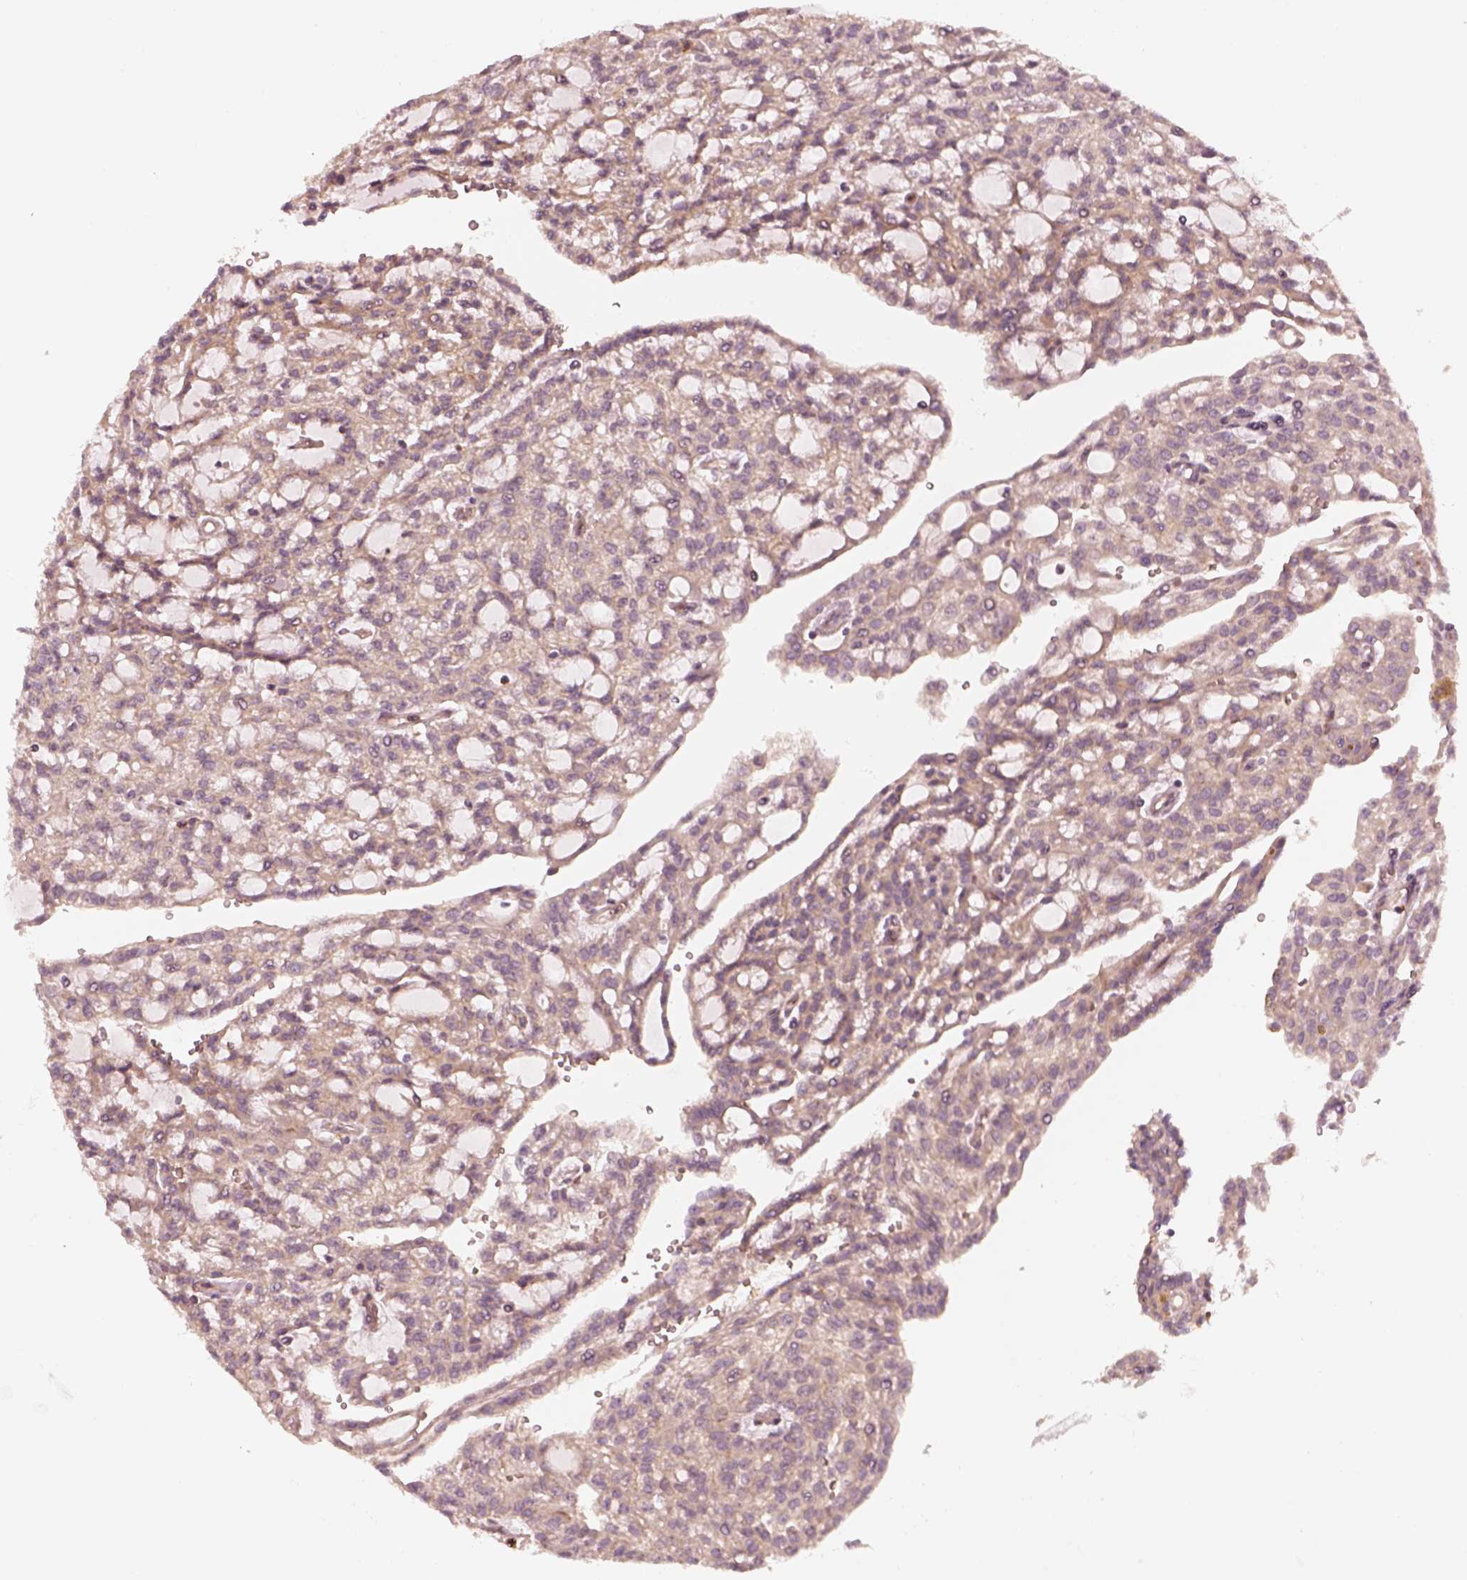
{"staining": {"intensity": "weak", "quantity": "25%-75%", "location": "cytoplasmic/membranous"}, "tissue": "renal cancer", "cell_type": "Tumor cells", "image_type": "cancer", "snomed": [{"axis": "morphology", "description": "Adenocarcinoma, NOS"}, {"axis": "topography", "description": "Kidney"}], "caption": "High-power microscopy captured an immunohistochemistry histopathology image of adenocarcinoma (renal), revealing weak cytoplasmic/membranous positivity in approximately 25%-75% of tumor cells. The staining was performed using DAB, with brown indicating positive protein expression. Nuclei are stained blue with hematoxylin.", "gene": "FAM107B", "patient": {"sex": "male", "age": 63}}